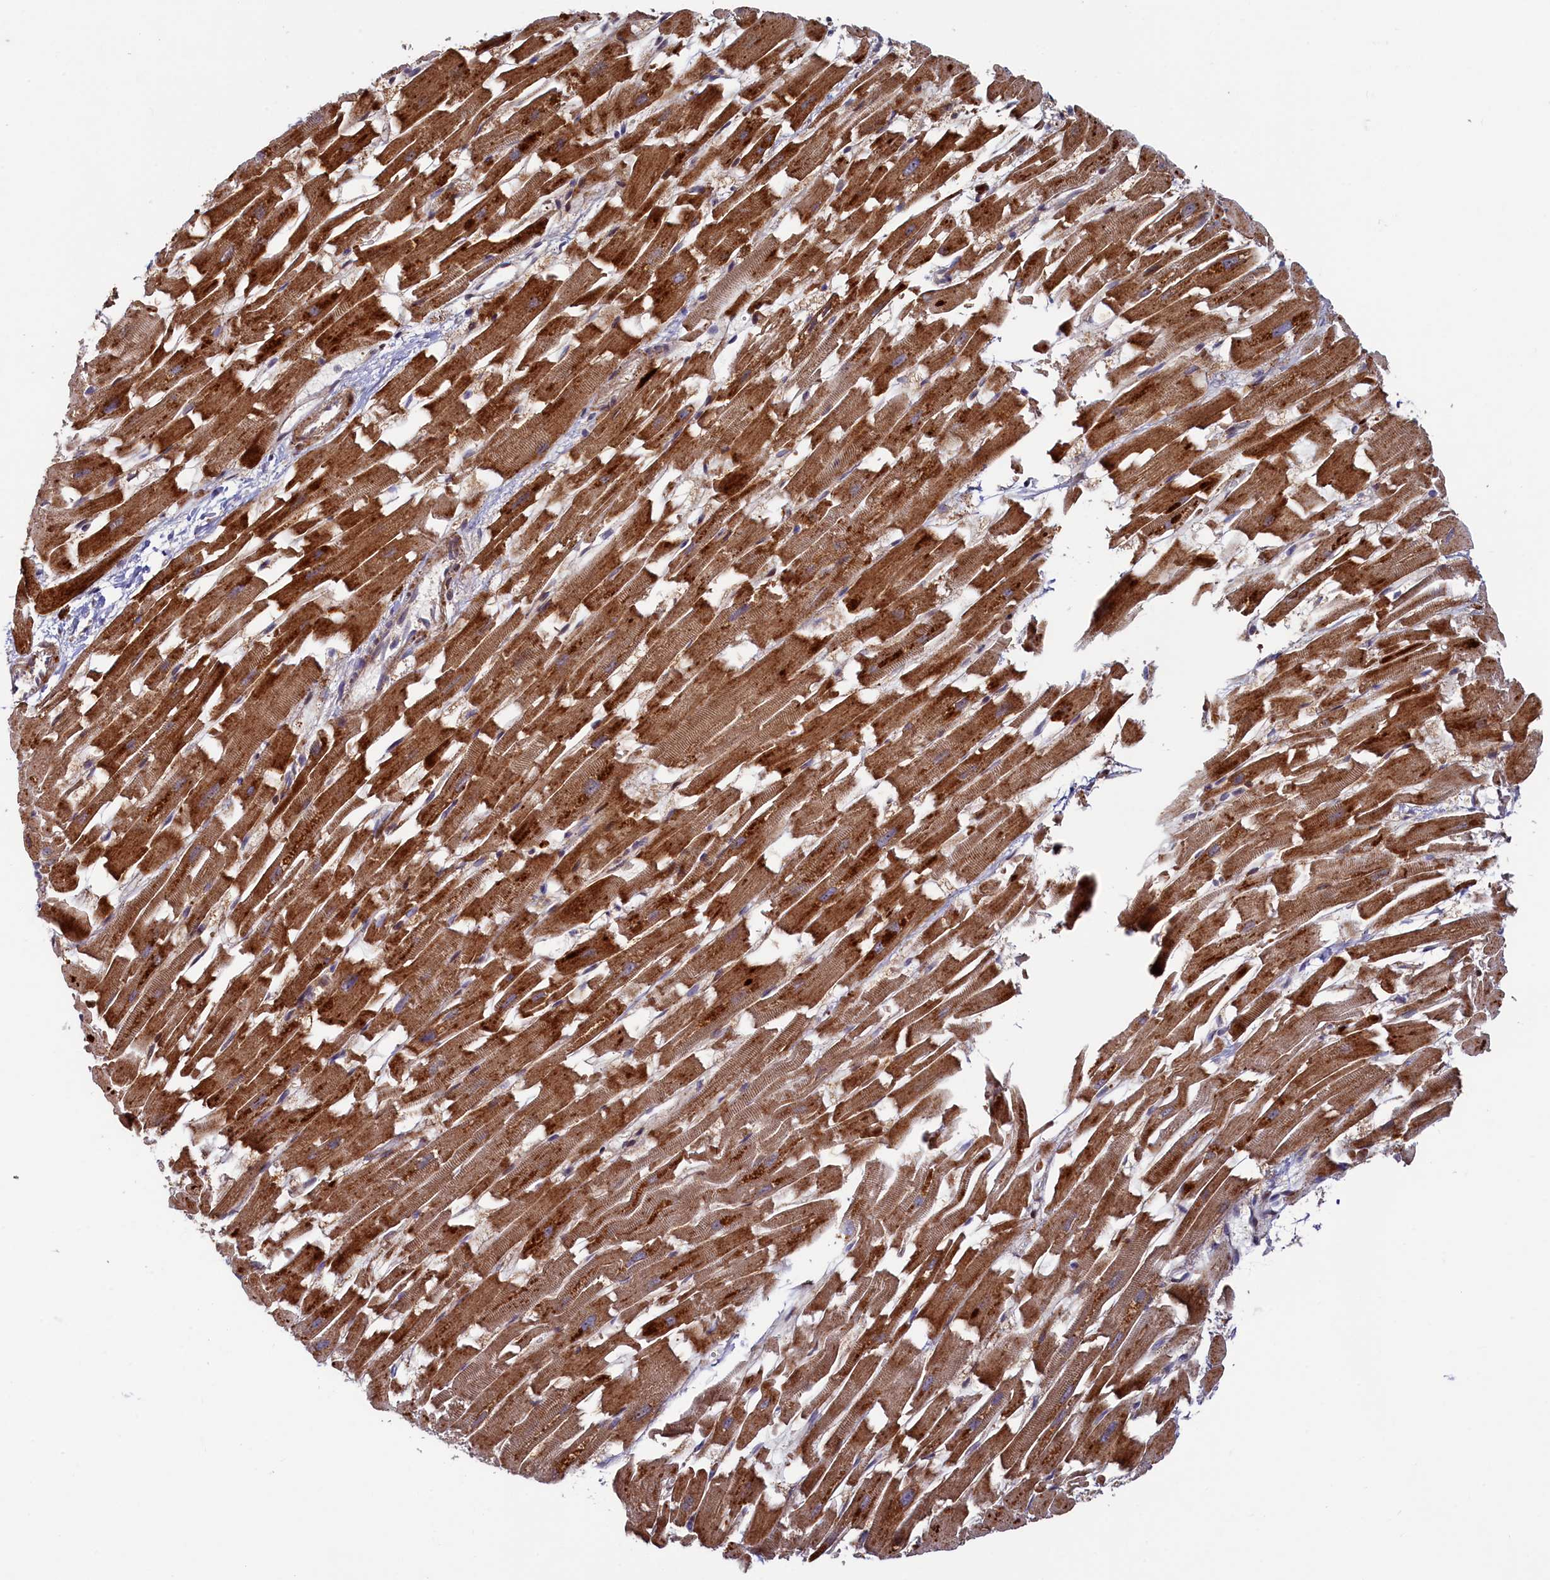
{"staining": {"intensity": "strong", "quantity": ">75%", "location": "cytoplasmic/membranous"}, "tissue": "heart muscle", "cell_type": "Cardiomyocytes", "image_type": "normal", "snomed": [{"axis": "morphology", "description": "Normal tissue, NOS"}, {"axis": "topography", "description": "Heart"}], "caption": "An immunohistochemistry (IHC) histopathology image of benign tissue is shown. Protein staining in brown labels strong cytoplasmic/membranous positivity in heart muscle within cardiomyocytes.", "gene": "PIK3C3", "patient": {"sex": "female", "age": 64}}